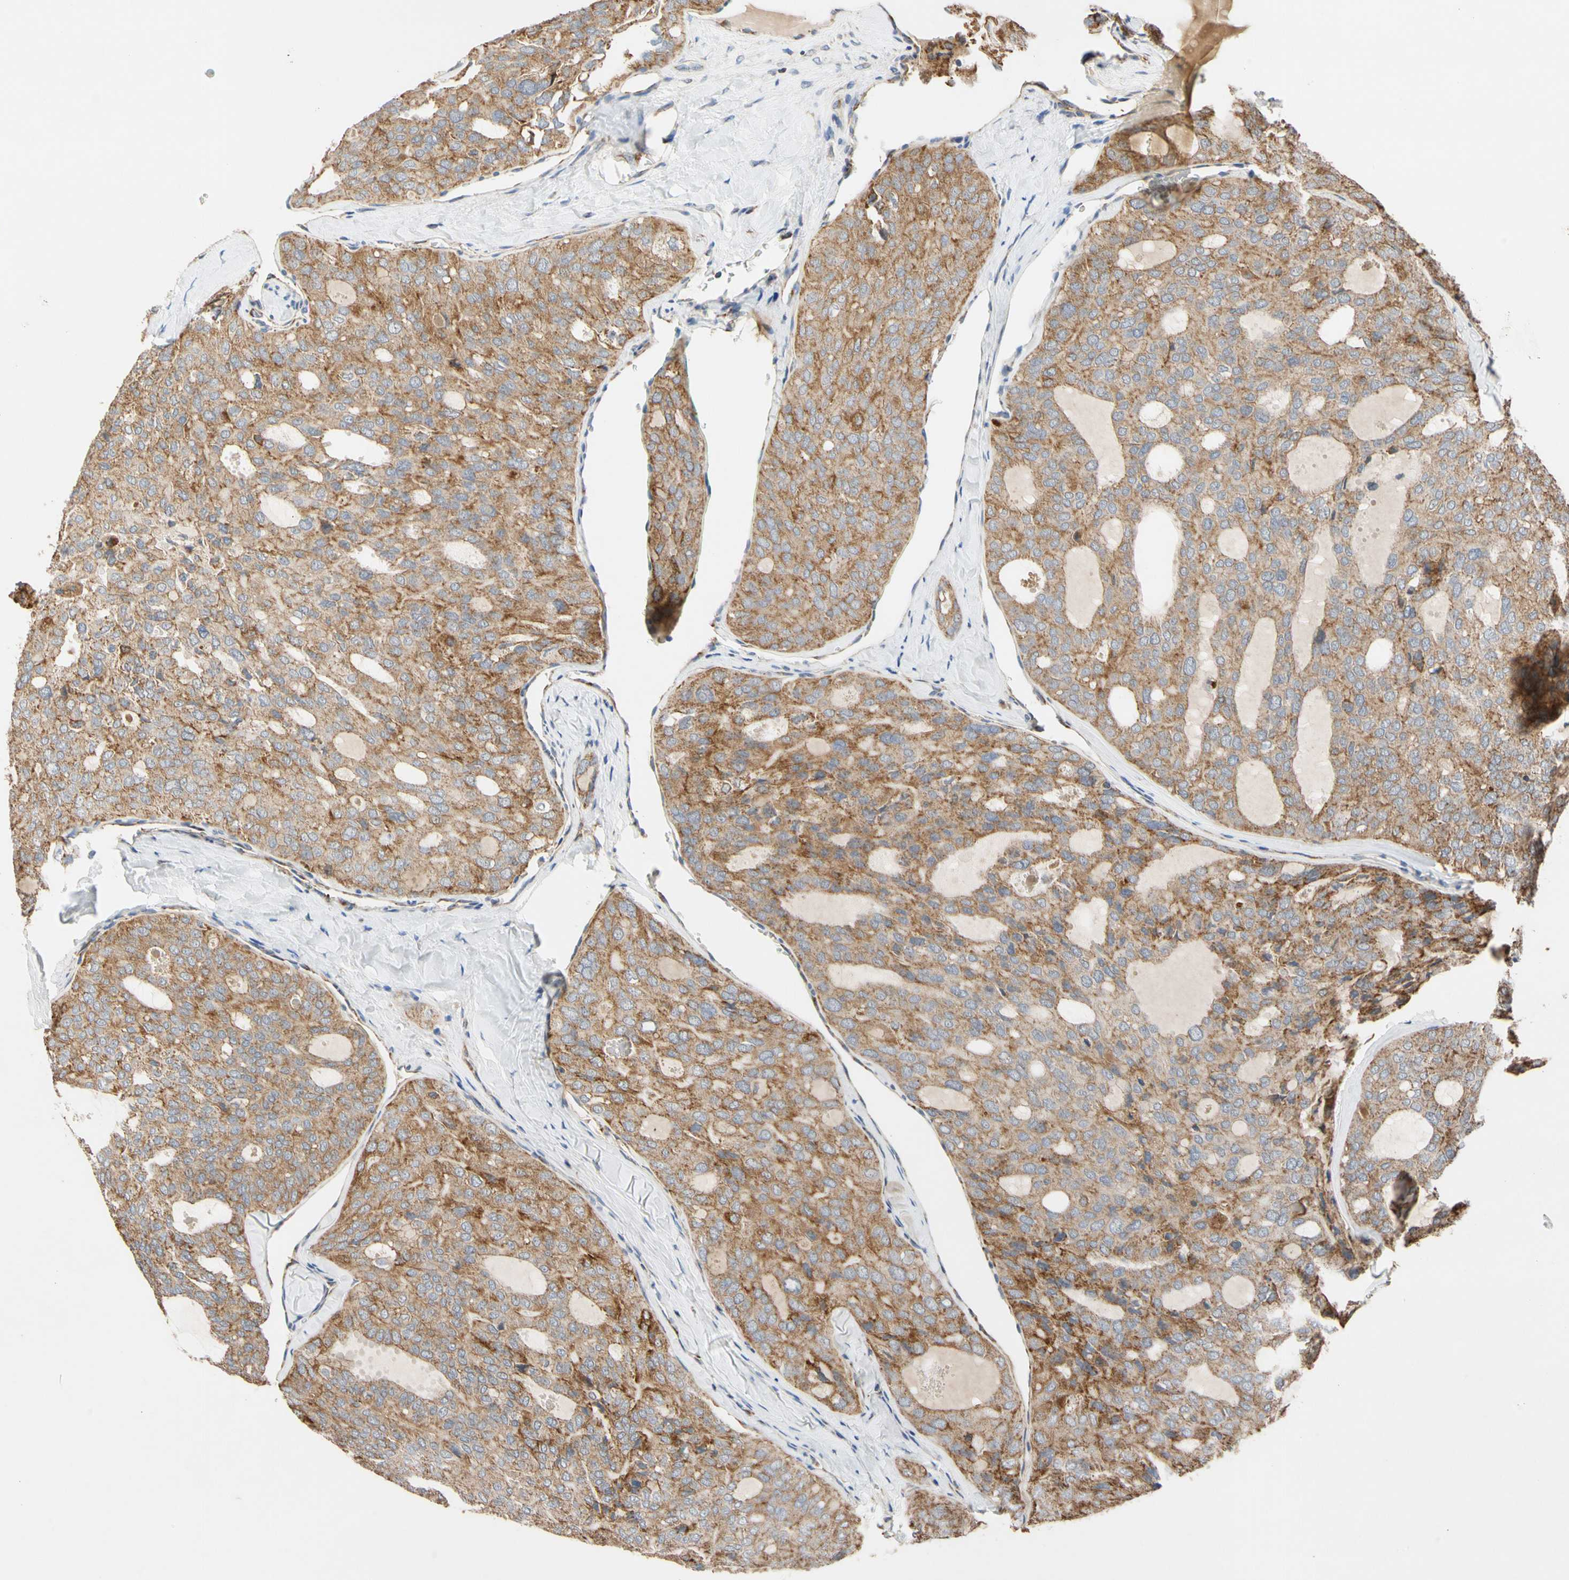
{"staining": {"intensity": "moderate", "quantity": ">75%", "location": "cytoplasmic/membranous"}, "tissue": "thyroid cancer", "cell_type": "Tumor cells", "image_type": "cancer", "snomed": [{"axis": "morphology", "description": "Follicular adenoma carcinoma, NOS"}, {"axis": "topography", "description": "Thyroid gland"}], "caption": "DAB immunohistochemical staining of human follicular adenoma carcinoma (thyroid) displays moderate cytoplasmic/membranous protein expression in about >75% of tumor cells. The staining is performed using DAB (3,3'-diaminobenzidine) brown chromogen to label protein expression. The nuclei are counter-stained blue using hematoxylin.", "gene": "GPD2", "patient": {"sex": "male", "age": 75}}